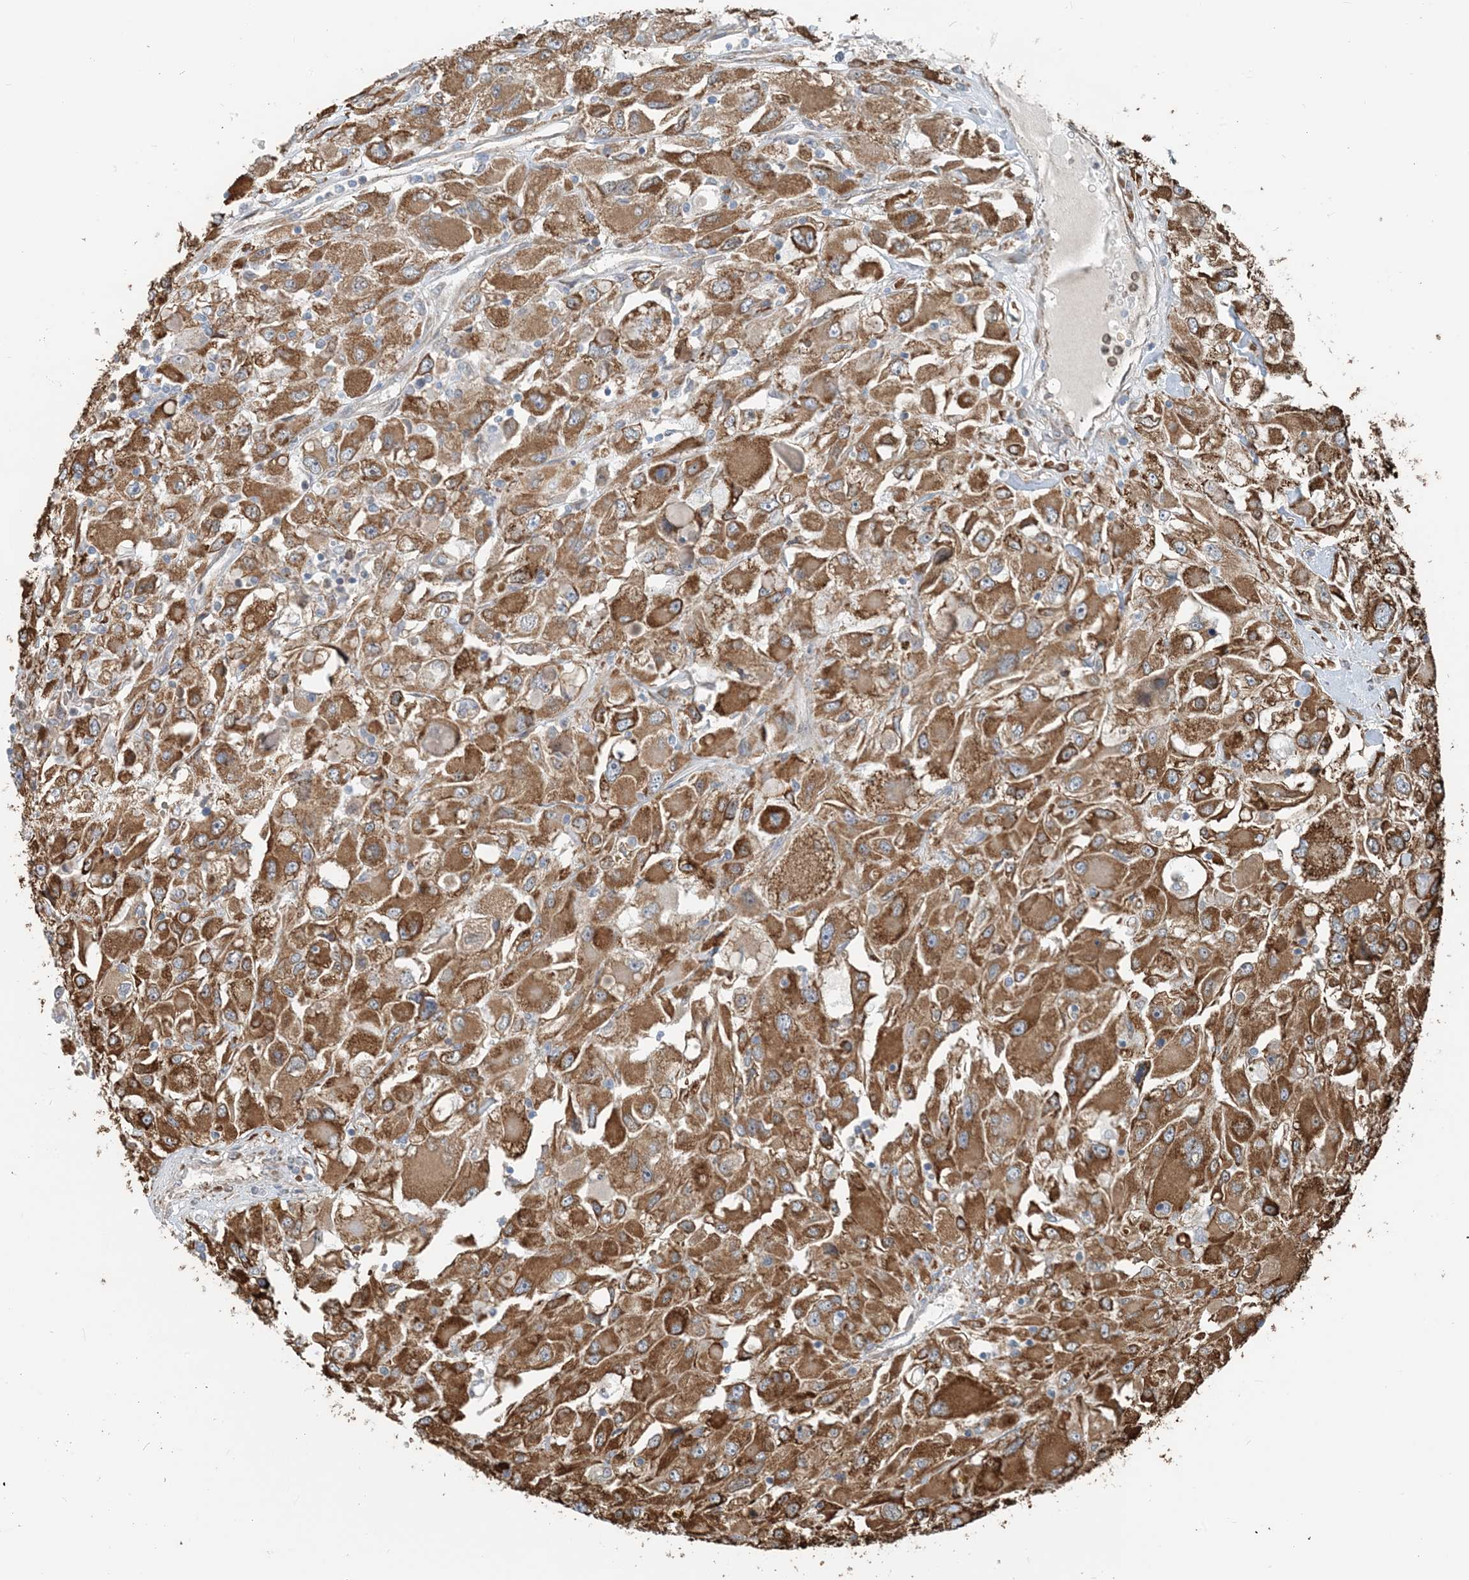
{"staining": {"intensity": "strong", "quantity": "25%-75%", "location": "cytoplasmic/membranous"}, "tissue": "renal cancer", "cell_type": "Tumor cells", "image_type": "cancer", "snomed": [{"axis": "morphology", "description": "Adenocarcinoma, NOS"}, {"axis": "topography", "description": "Kidney"}], "caption": "A histopathology image showing strong cytoplasmic/membranous positivity in about 25%-75% of tumor cells in adenocarcinoma (renal), as visualized by brown immunohistochemical staining.", "gene": "CERKL", "patient": {"sex": "female", "age": 52}}